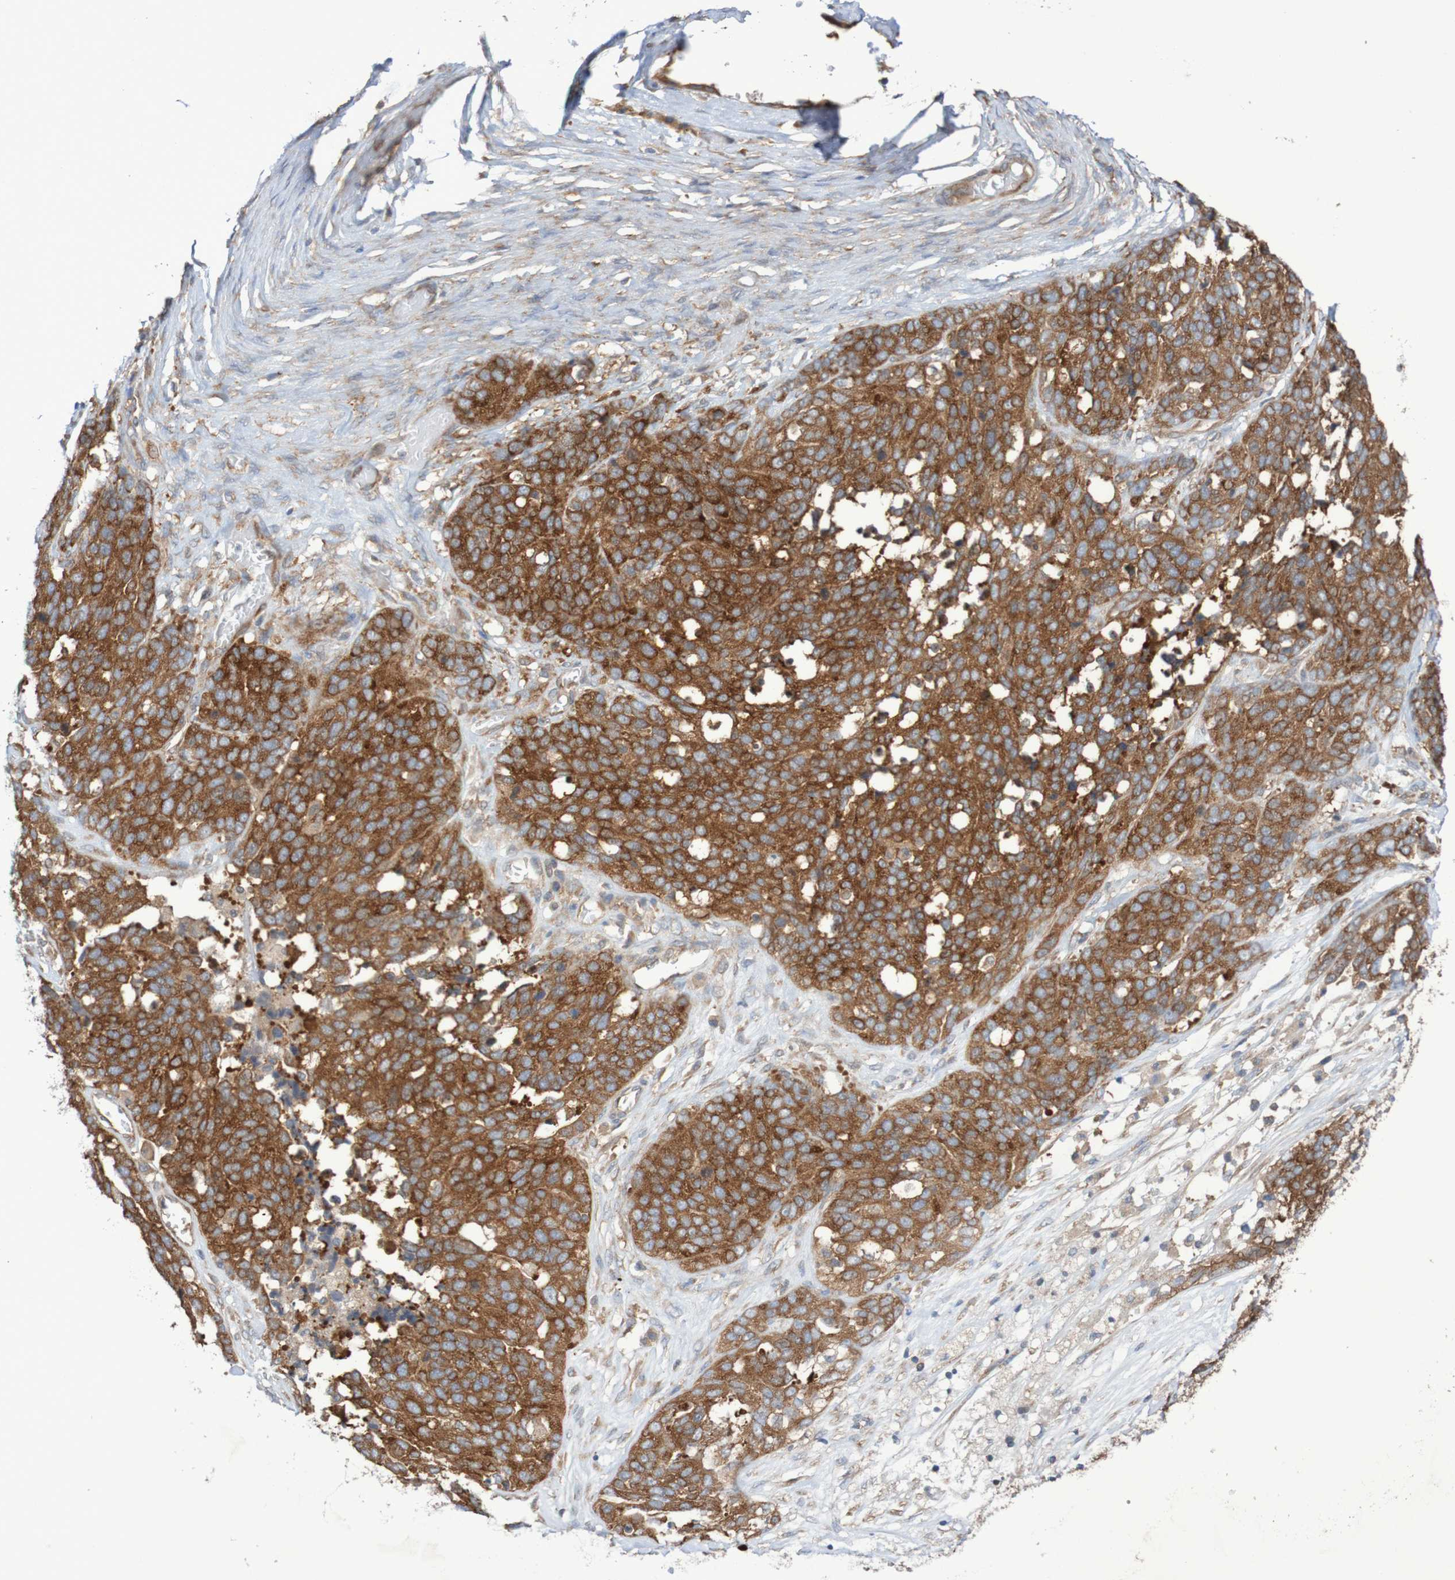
{"staining": {"intensity": "strong", "quantity": ">75%", "location": "cytoplasmic/membranous"}, "tissue": "ovarian cancer", "cell_type": "Tumor cells", "image_type": "cancer", "snomed": [{"axis": "morphology", "description": "Cystadenocarcinoma, serous, NOS"}, {"axis": "topography", "description": "Ovary"}], "caption": "Strong cytoplasmic/membranous positivity is seen in approximately >75% of tumor cells in ovarian cancer.", "gene": "LRRC47", "patient": {"sex": "female", "age": 44}}